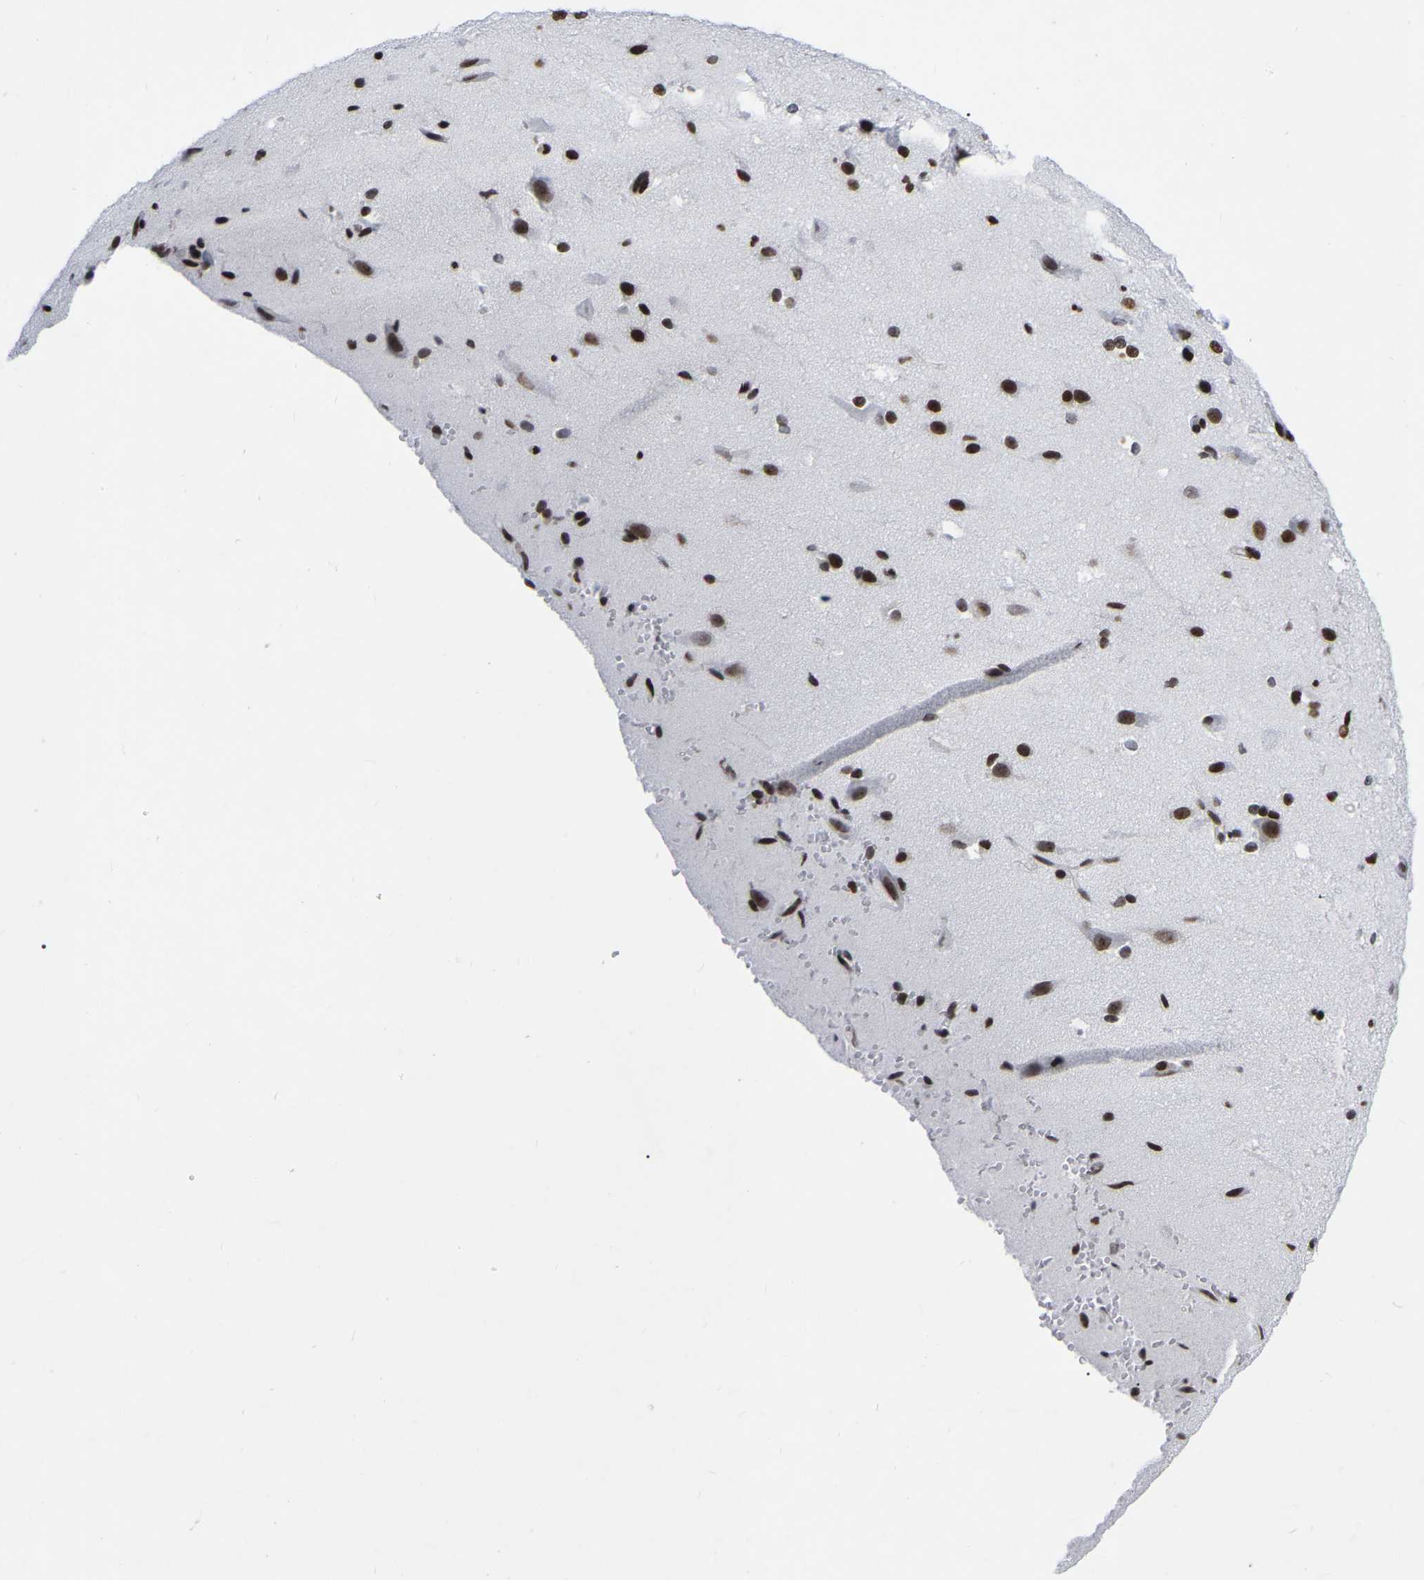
{"staining": {"intensity": "moderate", "quantity": ">75%", "location": "nuclear"}, "tissue": "cerebral cortex", "cell_type": "Endothelial cells", "image_type": "normal", "snomed": [{"axis": "morphology", "description": "Normal tissue, NOS"}, {"axis": "morphology", "description": "Developmental malformation"}, {"axis": "topography", "description": "Cerebral cortex"}], "caption": "This is an image of immunohistochemistry staining of unremarkable cerebral cortex, which shows moderate expression in the nuclear of endothelial cells.", "gene": "PRCC", "patient": {"sex": "female", "age": 30}}